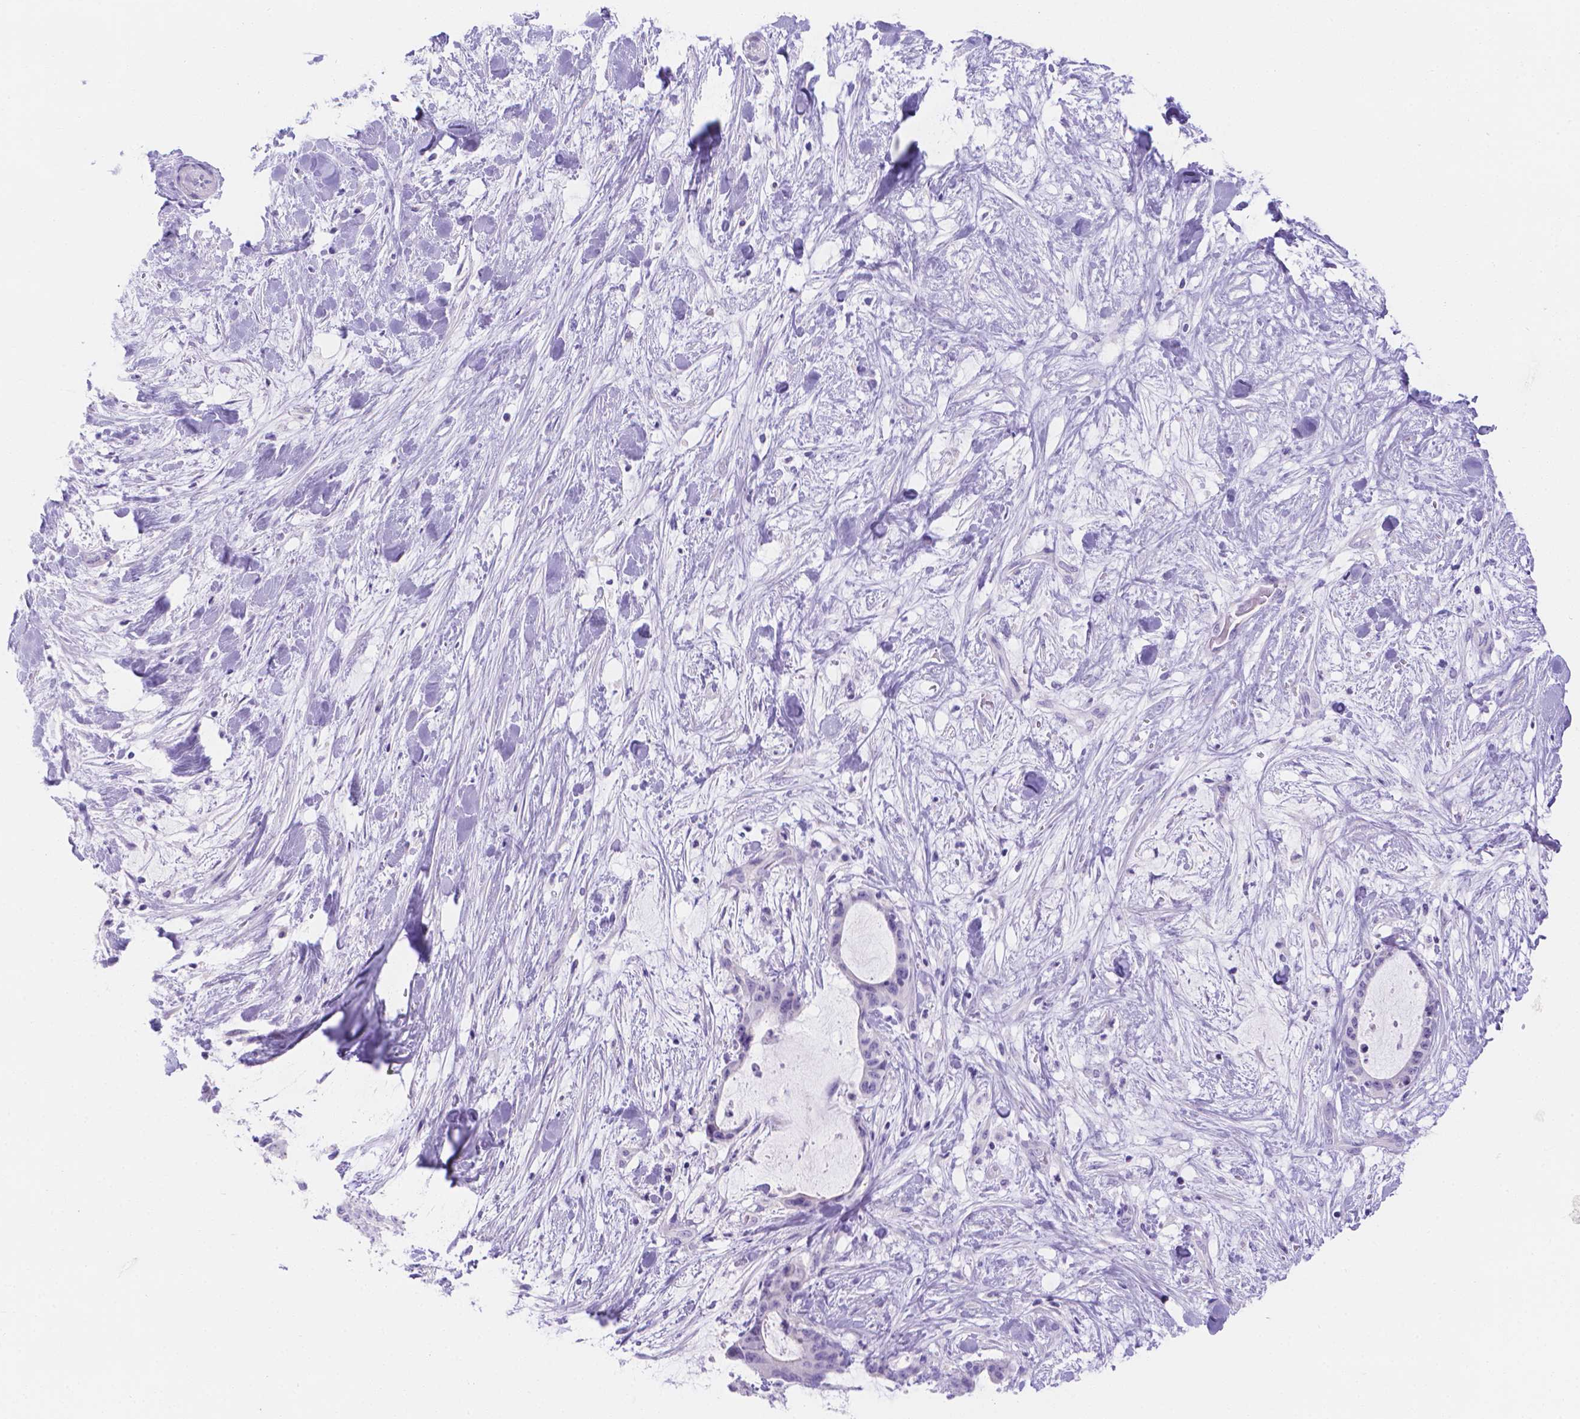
{"staining": {"intensity": "negative", "quantity": "none", "location": "none"}, "tissue": "liver cancer", "cell_type": "Tumor cells", "image_type": "cancer", "snomed": [{"axis": "morphology", "description": "Cholangiocarcinoma"}, {"axis": "topography", "description": "Liver"}], "caption": "Histopathology image shows no significant protein expression in tumor cells of cholangiocarcinoma (liver).", "gene": "MLN", "patient": {"sex": "female", "age": 73}}